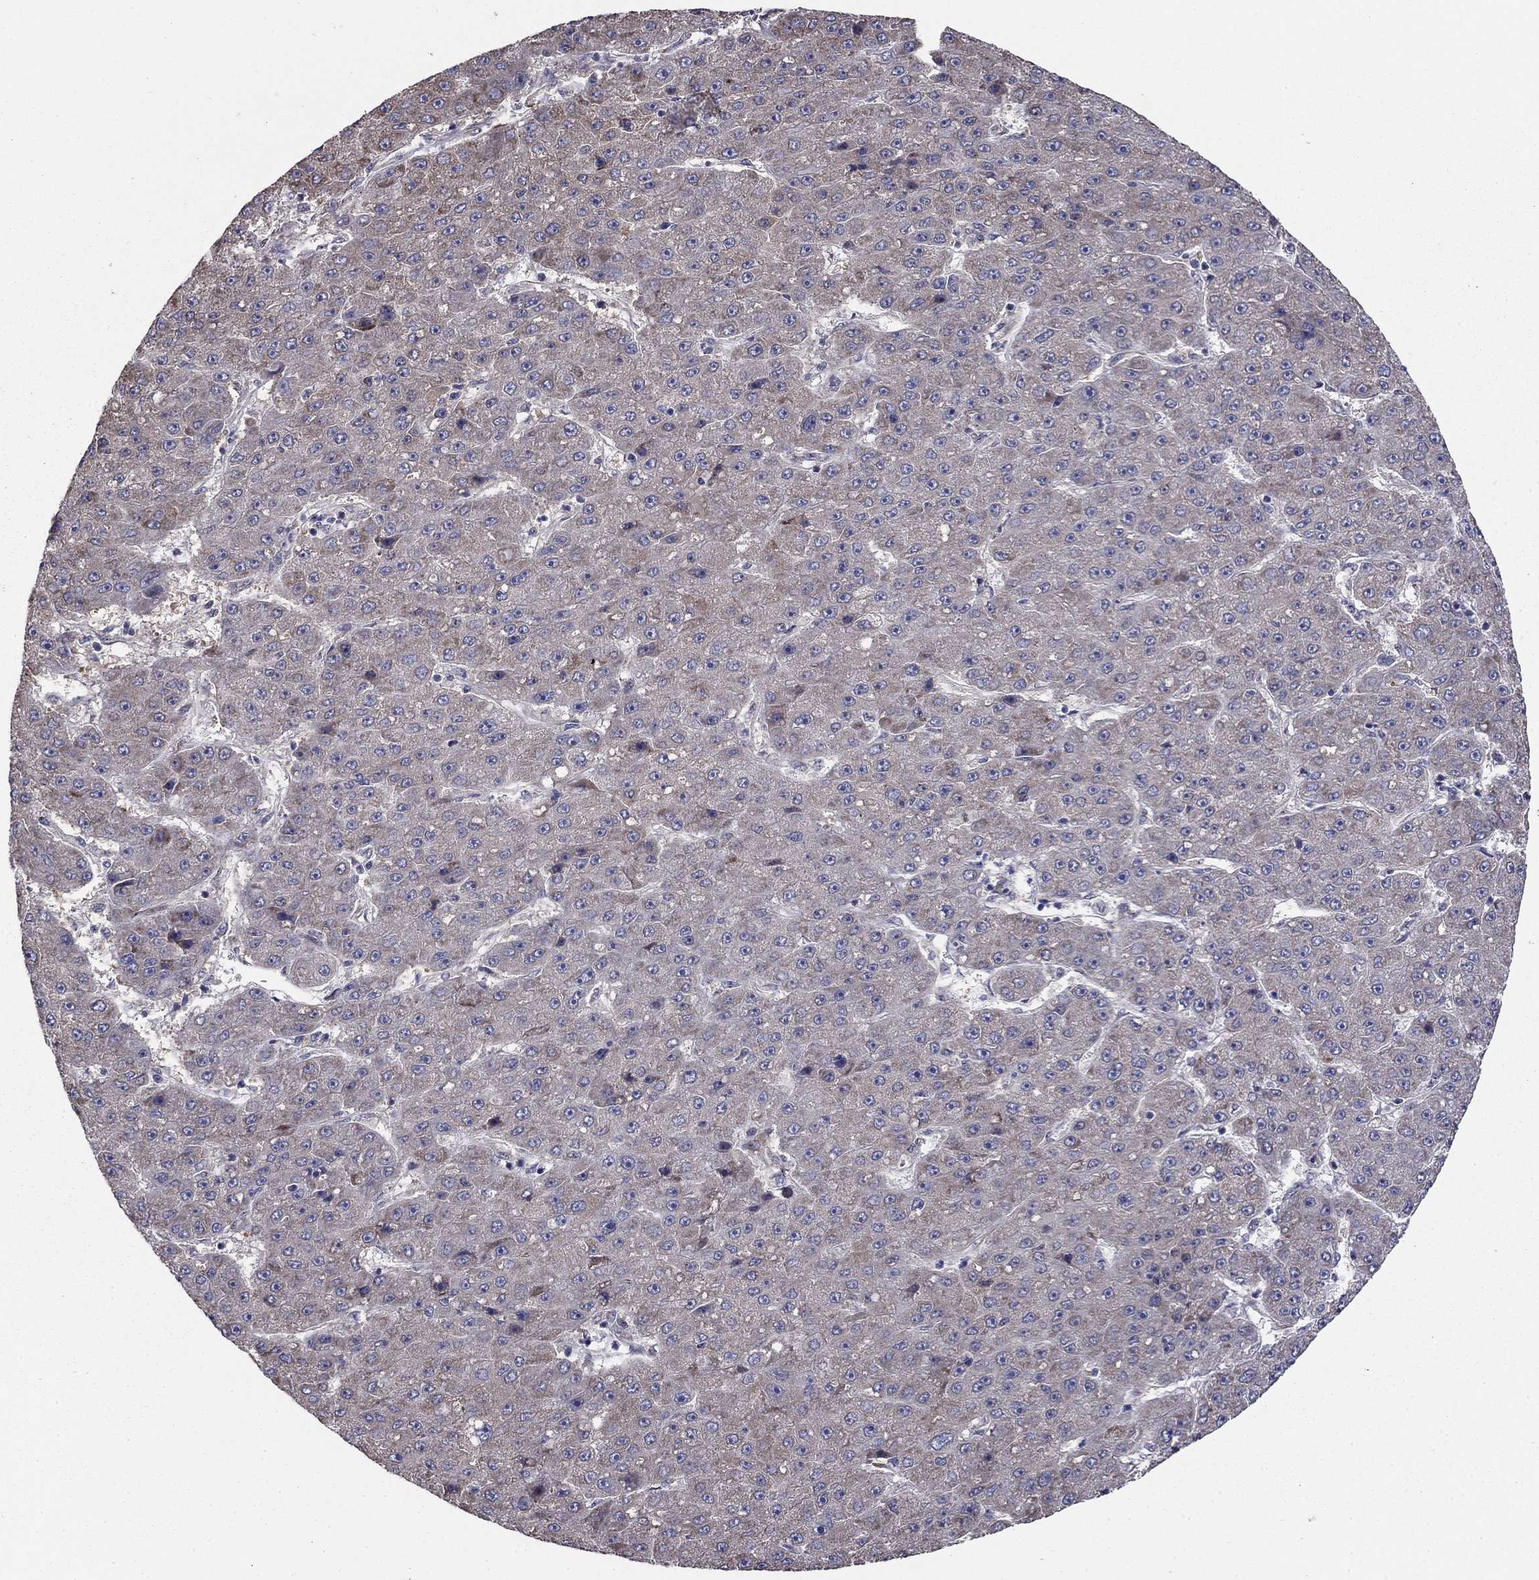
{"staining": {"intensity": "negative", "quantity": "none", "location": "none"}, "tissue": "liver cancer", "cell_type": "Tumor cells", "image_type": "cancer", "snomed": [{"axis": "morphology", "description": "Carcinoma, Hepatocellular, NOS"}, {"axis": "topography", "description": "Liver"}], "caption": "Human liver cancer stained for a protein using IHC exhibits no positivity in tumor cells.", "gene": "NKIRAS1", "patient": {"sex": "male", "age": 67}}